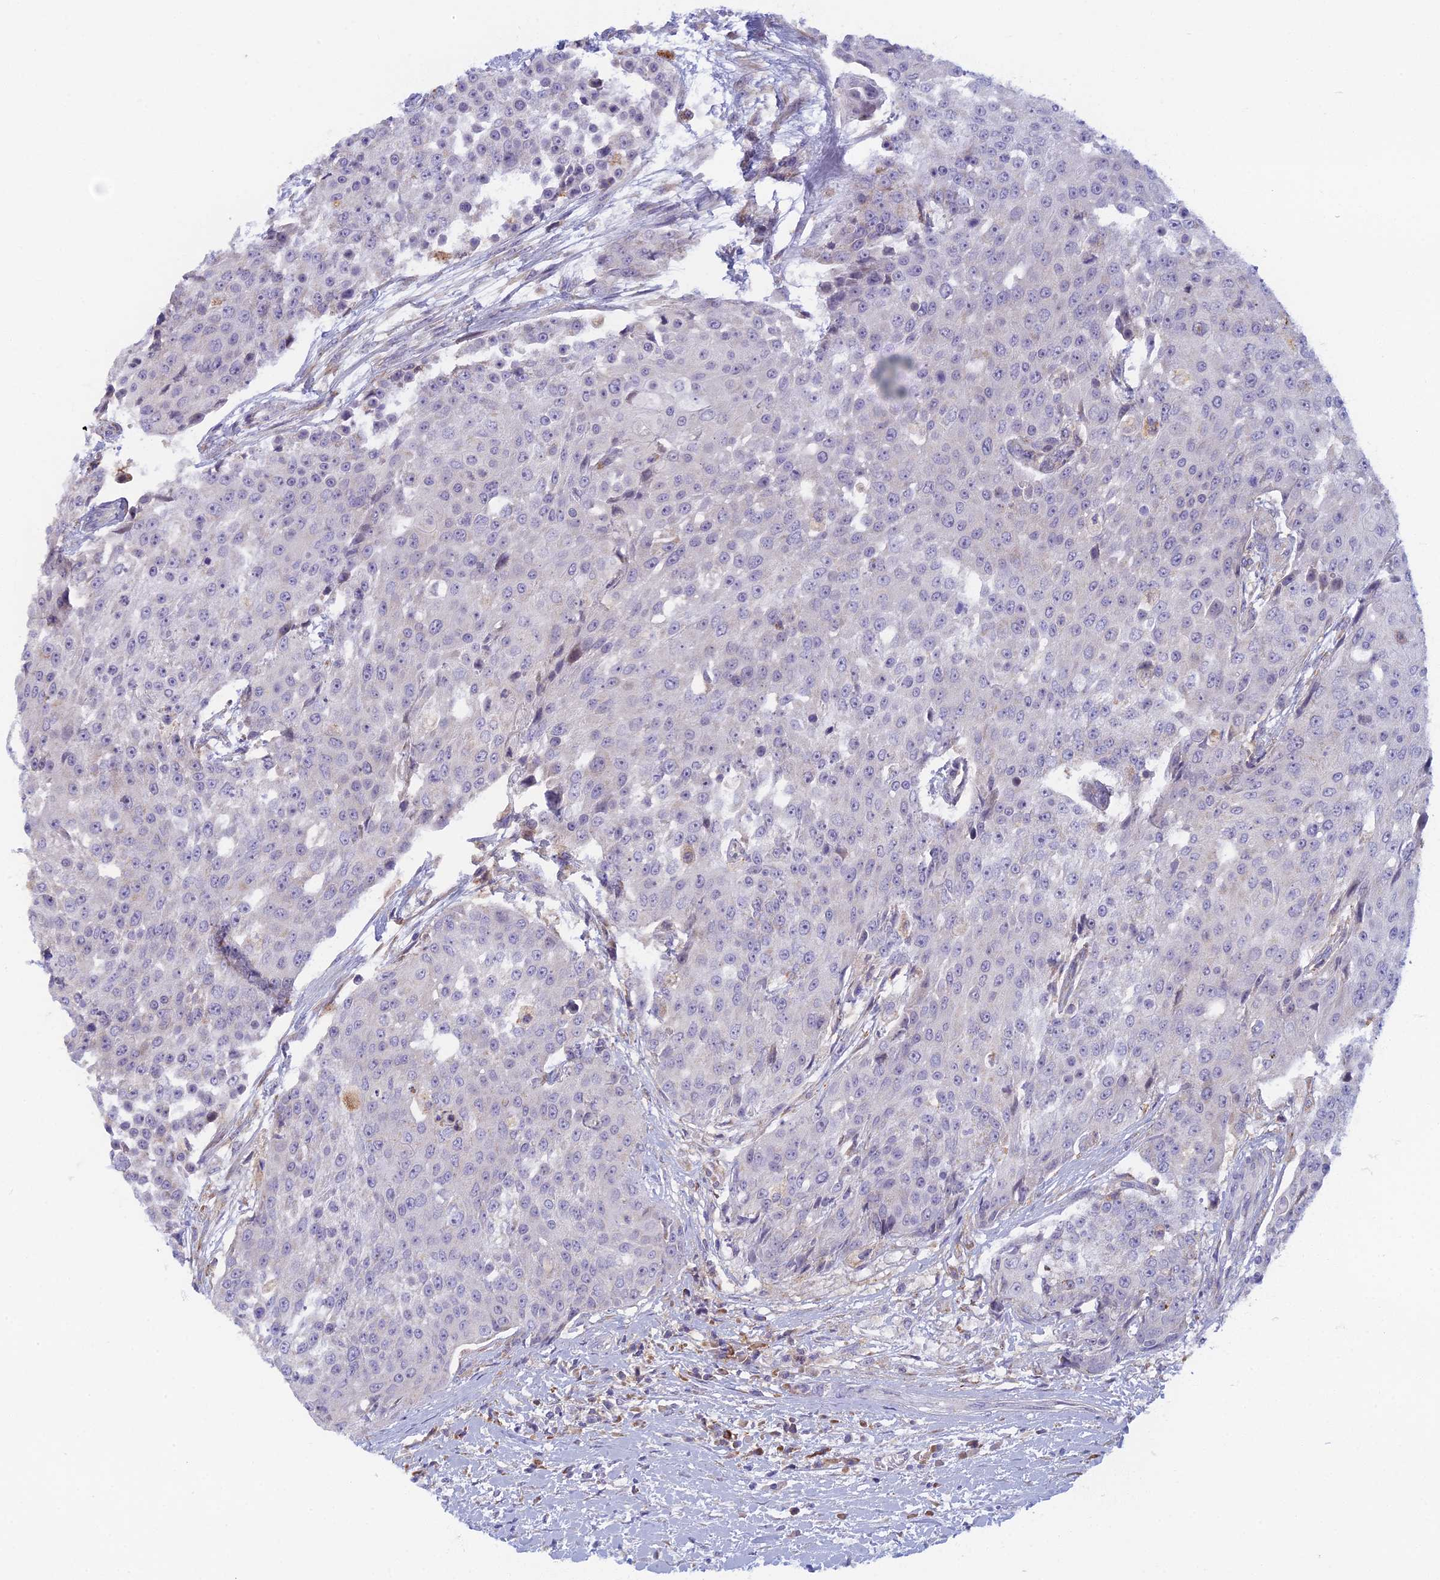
{"staining": {"intensity": "negative", "quantity": "none", "location": "none"}, "tissue": "urothelial cancer", "cell_type": "Tumor cells", "image_type": "cancer", "snomed": [{"axis": "morphology", "description": "Urothelial carcinoma, High grade"}, {"axis": "topography", "description": "Urinary bladder"}], "caption": "This is an immunohistochemistry (IHC) micrograph of human urothelial cancer. There is no expression in tumor cells.", "gene": "DDX51", "patient": {"sex": "female", "age": 63}}